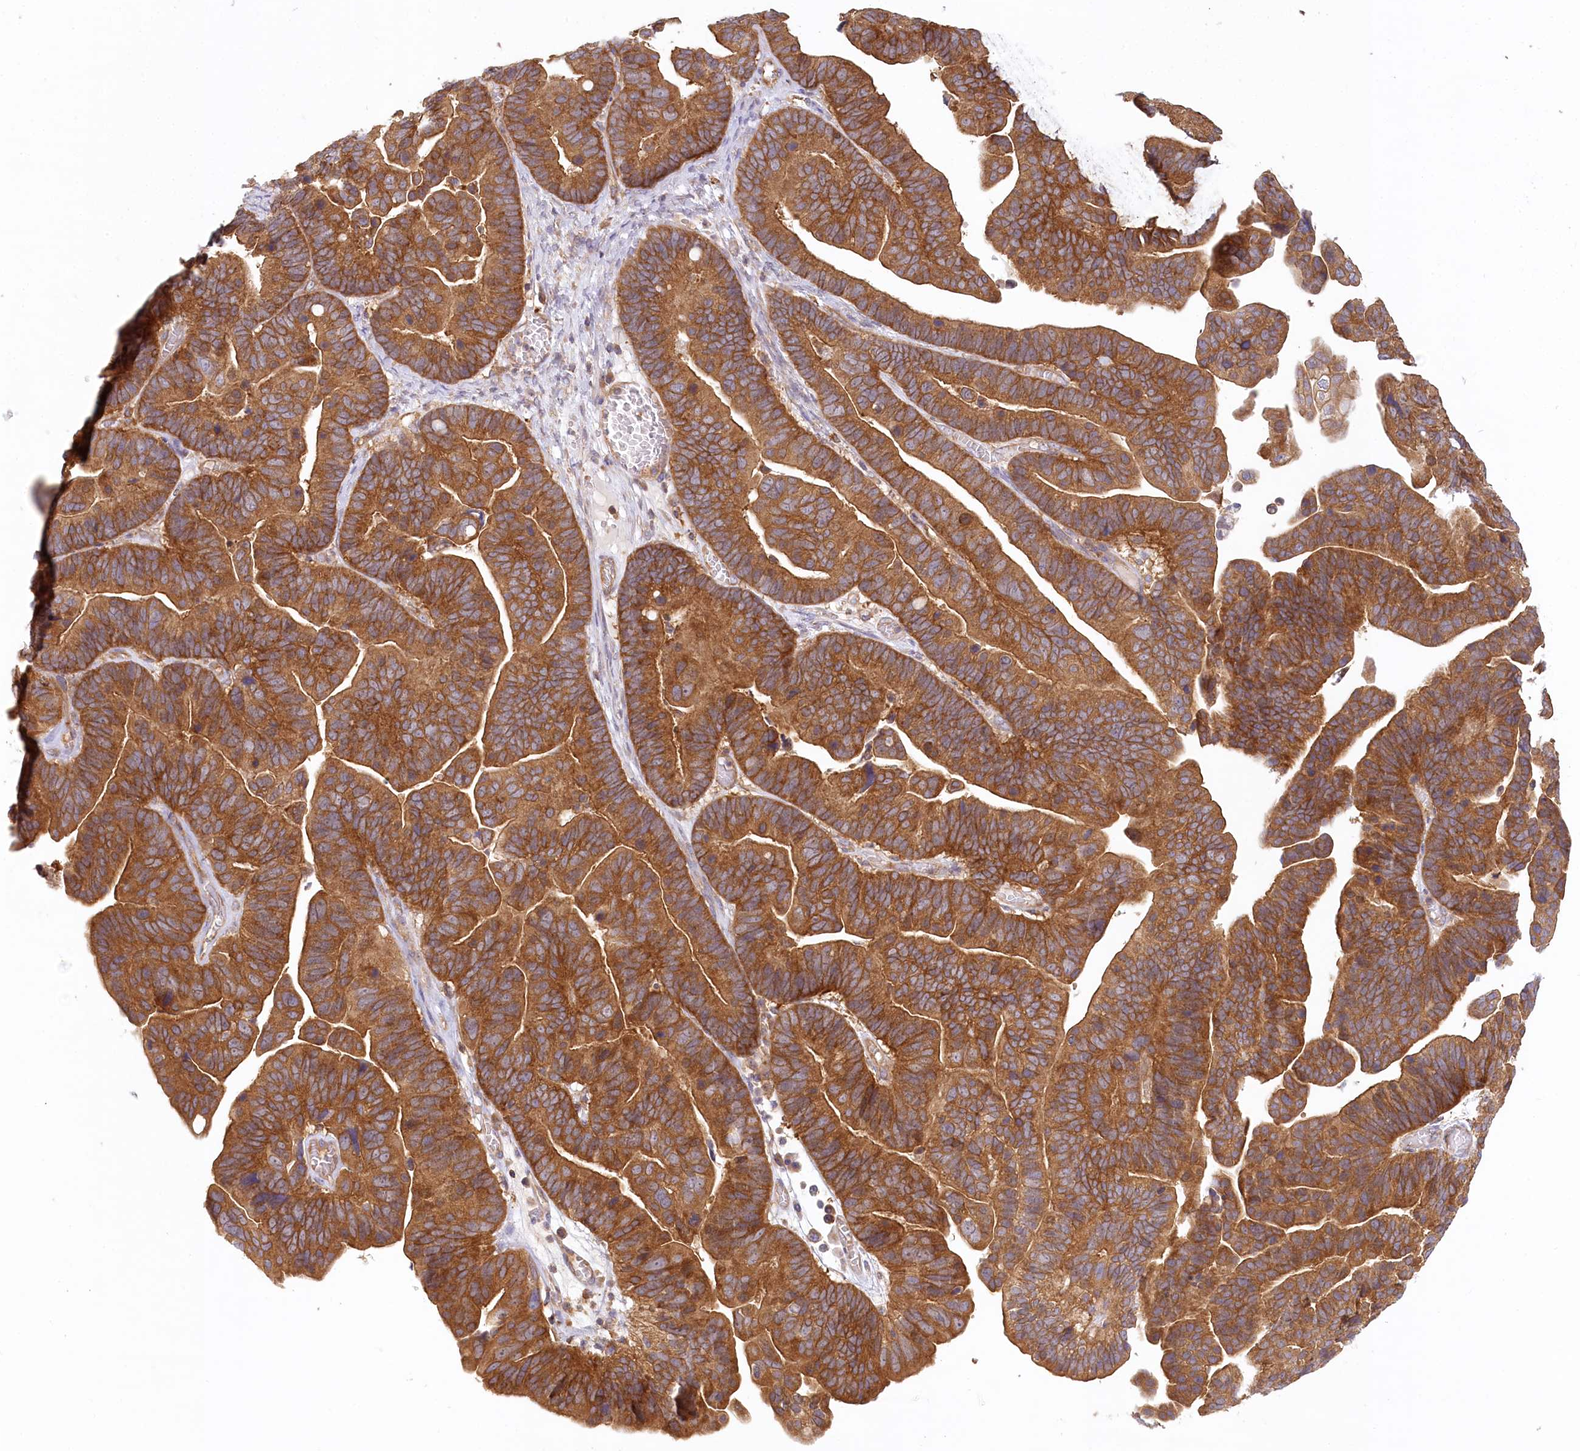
{"staining": {"intensity": "strong", "quantity": ">75%", "location": "cytoplasmic/membranous"}, "tissue": "ovarian cancer", "cell_type": "Tumor cells", "image_type": "cancer", "snomed": [{"axis": "morphology", "description": "Cystadenocarcinoma, serous, NOS"}, {"axis": "topography", "description": "Ovary"}], "caption": "A photomicrograph showing strong cytoplasmic/membranous staining in approximately >75% of tumor cells in ovarian cancer (serous cystadenocarcinoma), as visualized by brown immunohistochemical staining.", "gene": "UMPS", "patient": {"sex": "female", "age": 56}}